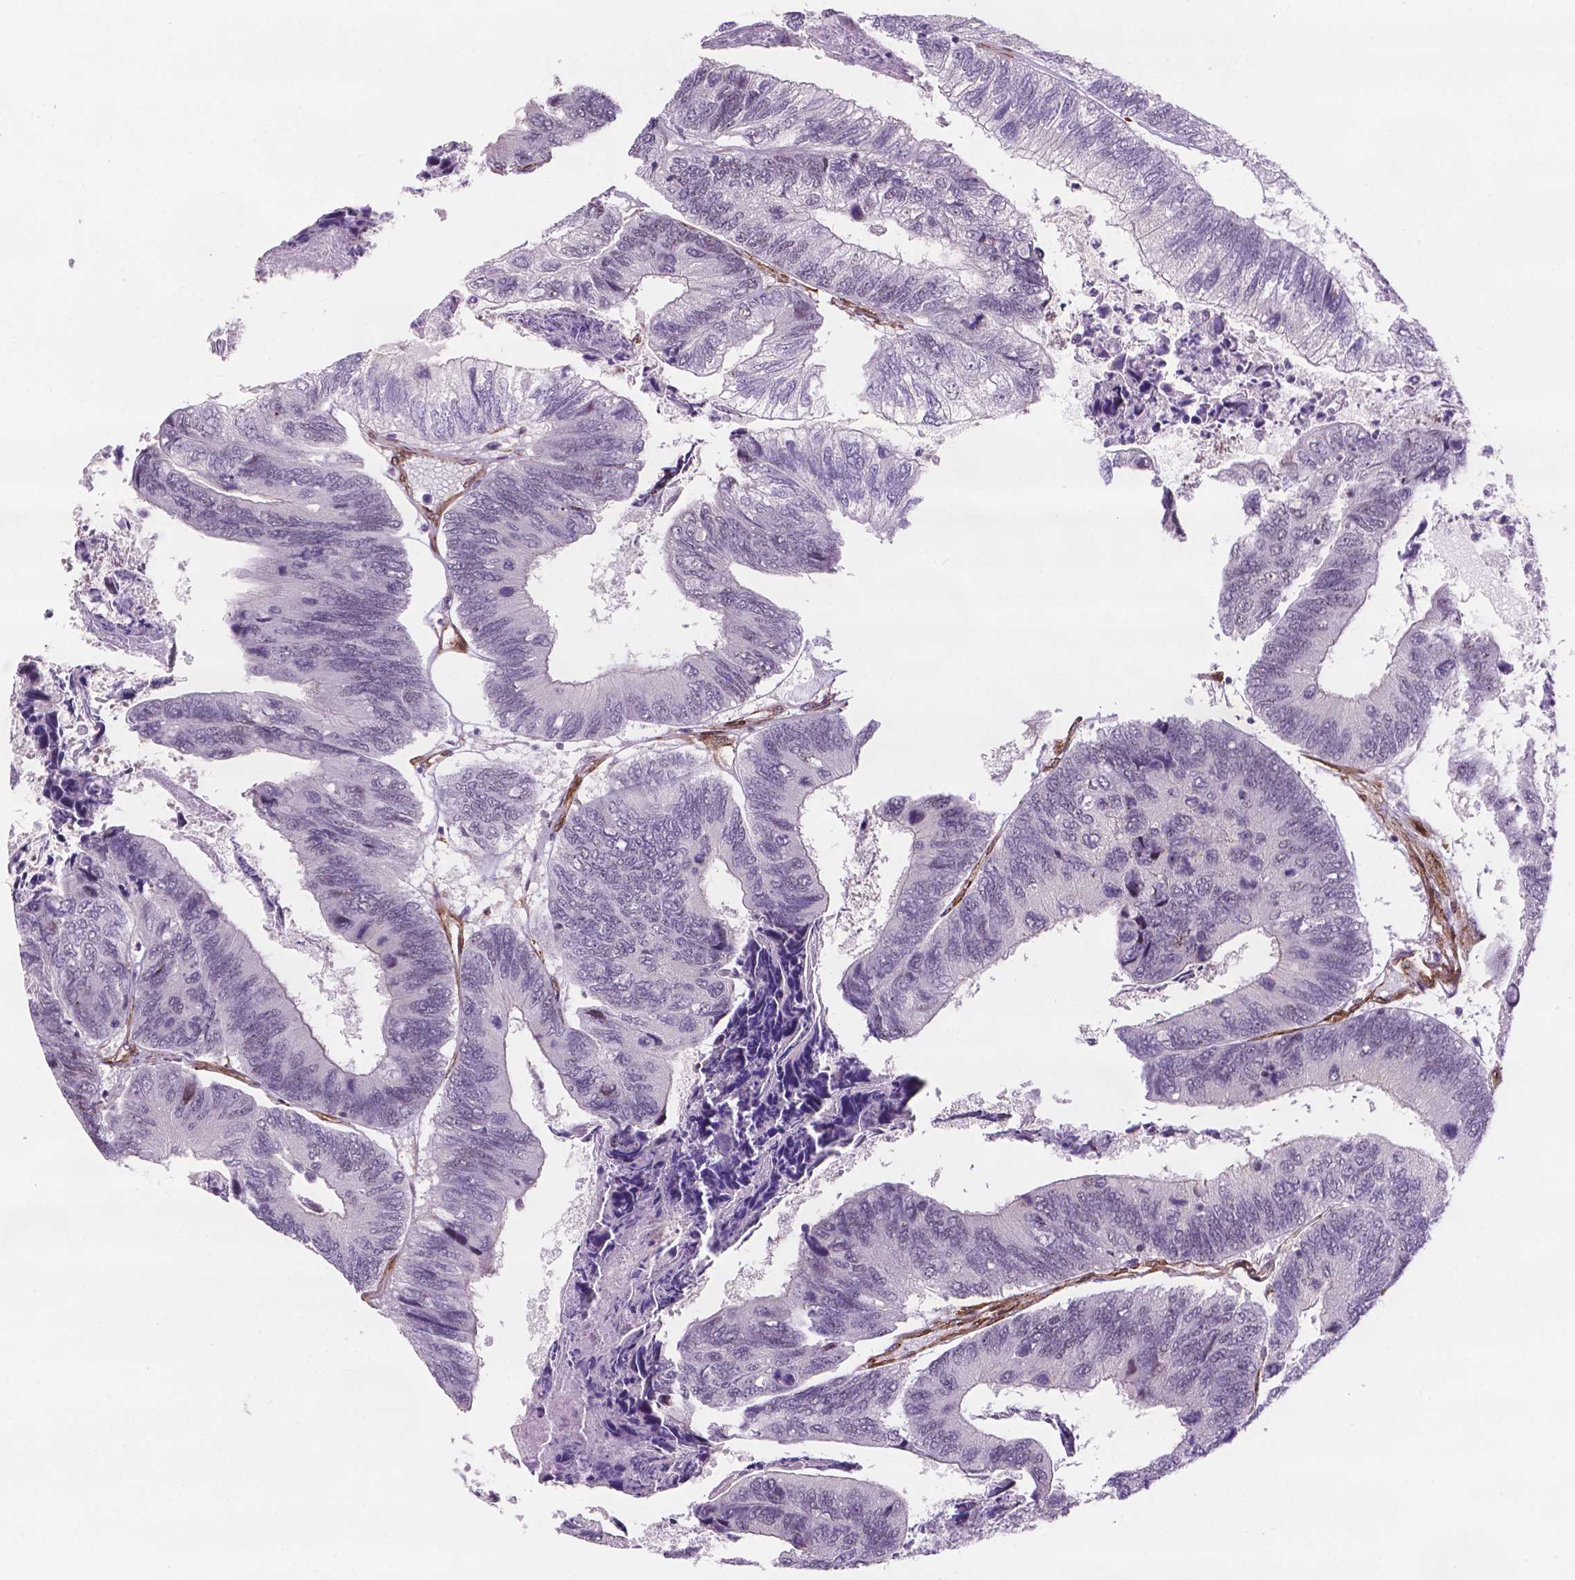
{"staining": {"intensity": "negative", "quantity": "none", "location": "none"}, "tissue": "colorectal cancer", "cell_type": "Tumor cells", "image_type": "cancer", "snomed": [{"axis": "morphology", "description": "Adenocarcinoma, NOS"}, {"axis": "topography", "description": "Colon"}], "caption": "An image of colorectal cancer (adenocarcinoma) stained for a protein displays no brown staining in tumor cells.", "gene": "EGFL8", "patient": {"sex": "female", "age": 67}}